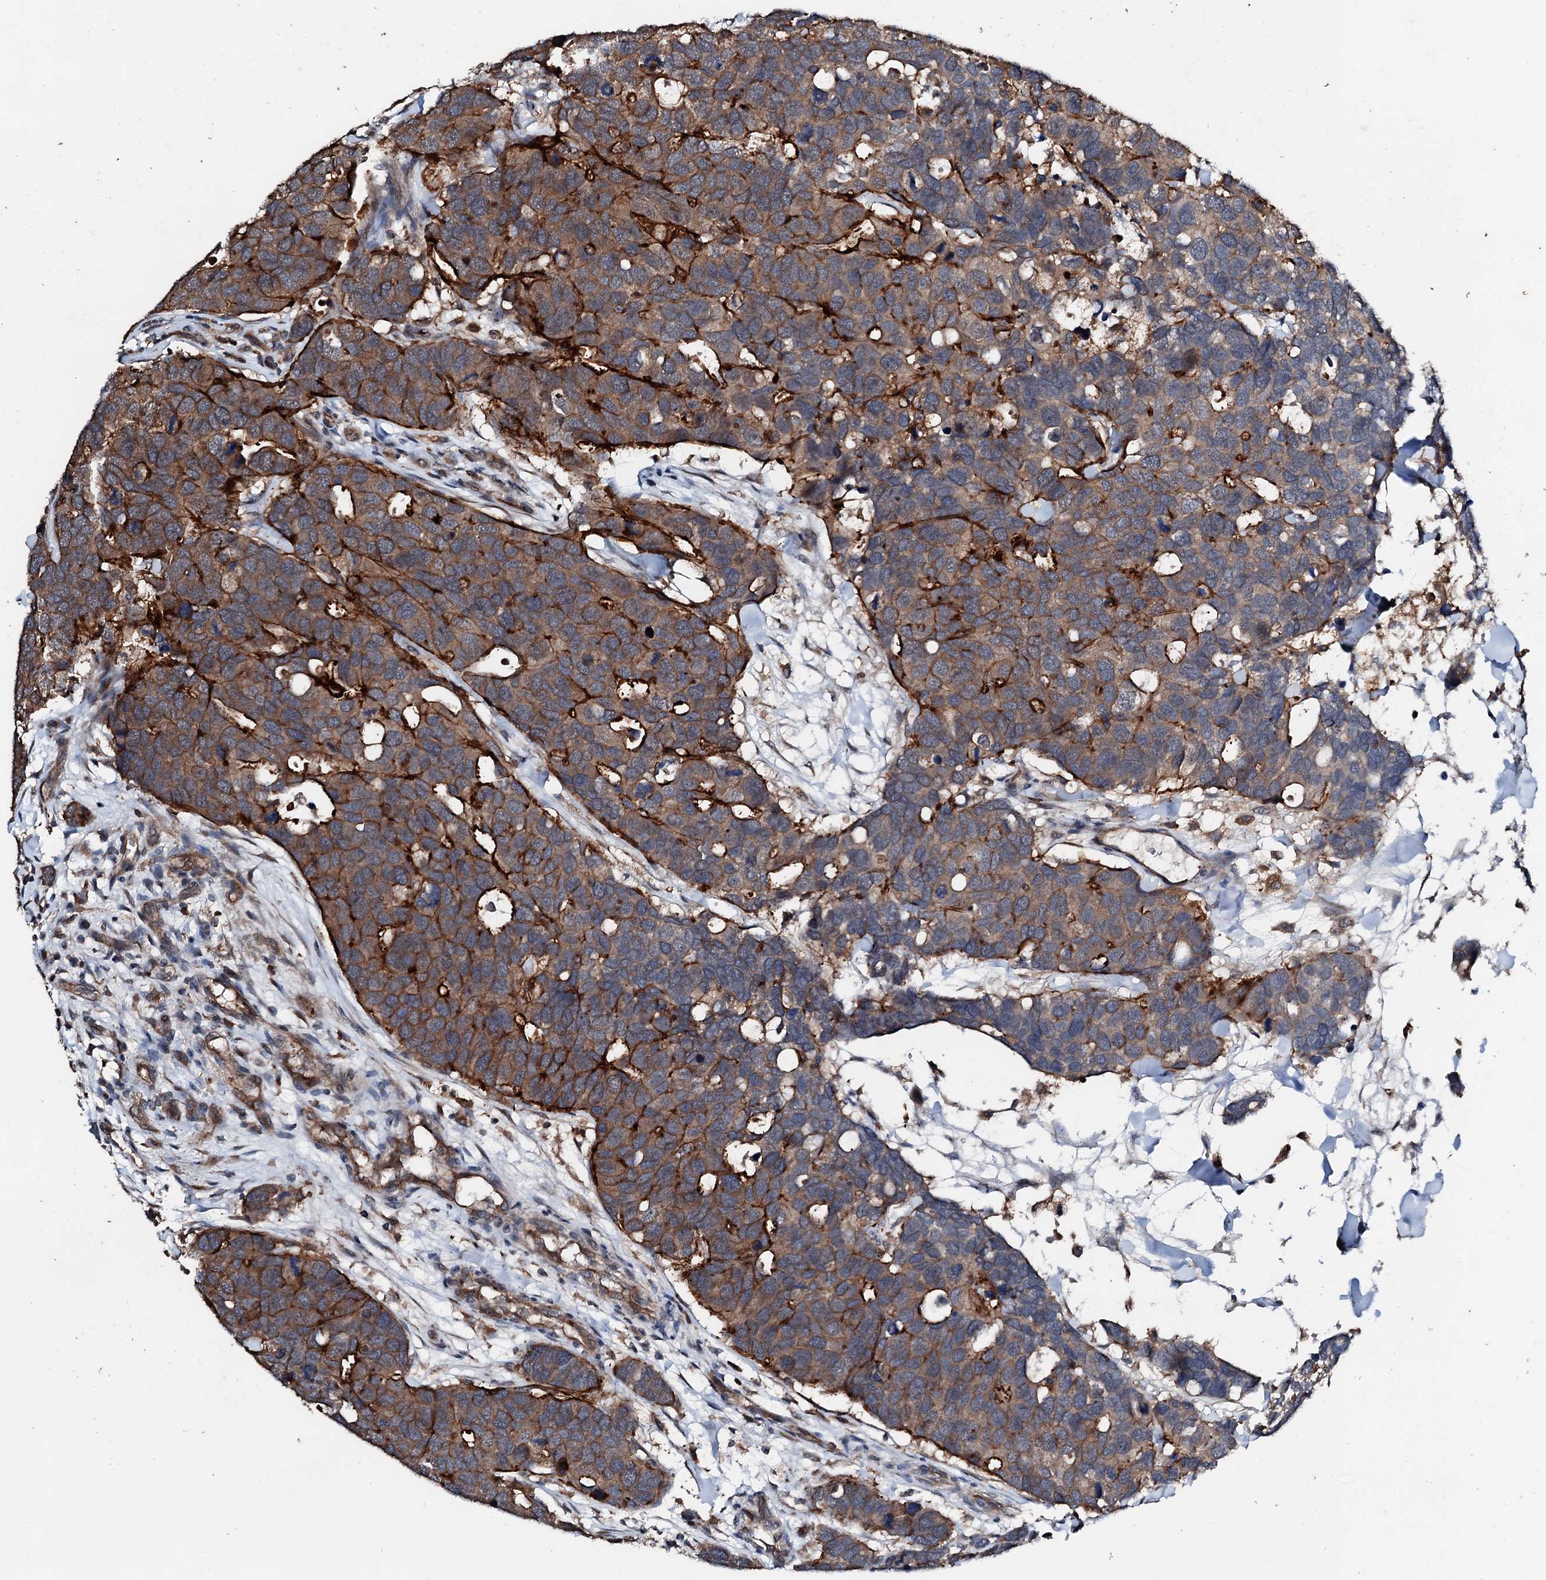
{"staining": {"intensity": "strong", "quantity": "25%-75%", "location": "cytoplasmic/membranous"}, "tissue": "breast cancer", "cell_type": "Tumor cells", "image_type": "cancer", "snomed": [{"axis": "morphology", "description": "Duct carcinoma"}, {"axis": "topography", "description": "Breast"}], "caption": "Infiltrating ductal carcinoma (breast) tissue demonstrates strong cytoplasmic/membranous positivity in about 25%-75% of tumor cells, visualized by immunohistochemistry.", "gene": "FGD4", "patient": {"sex": "female", "age": 83}}